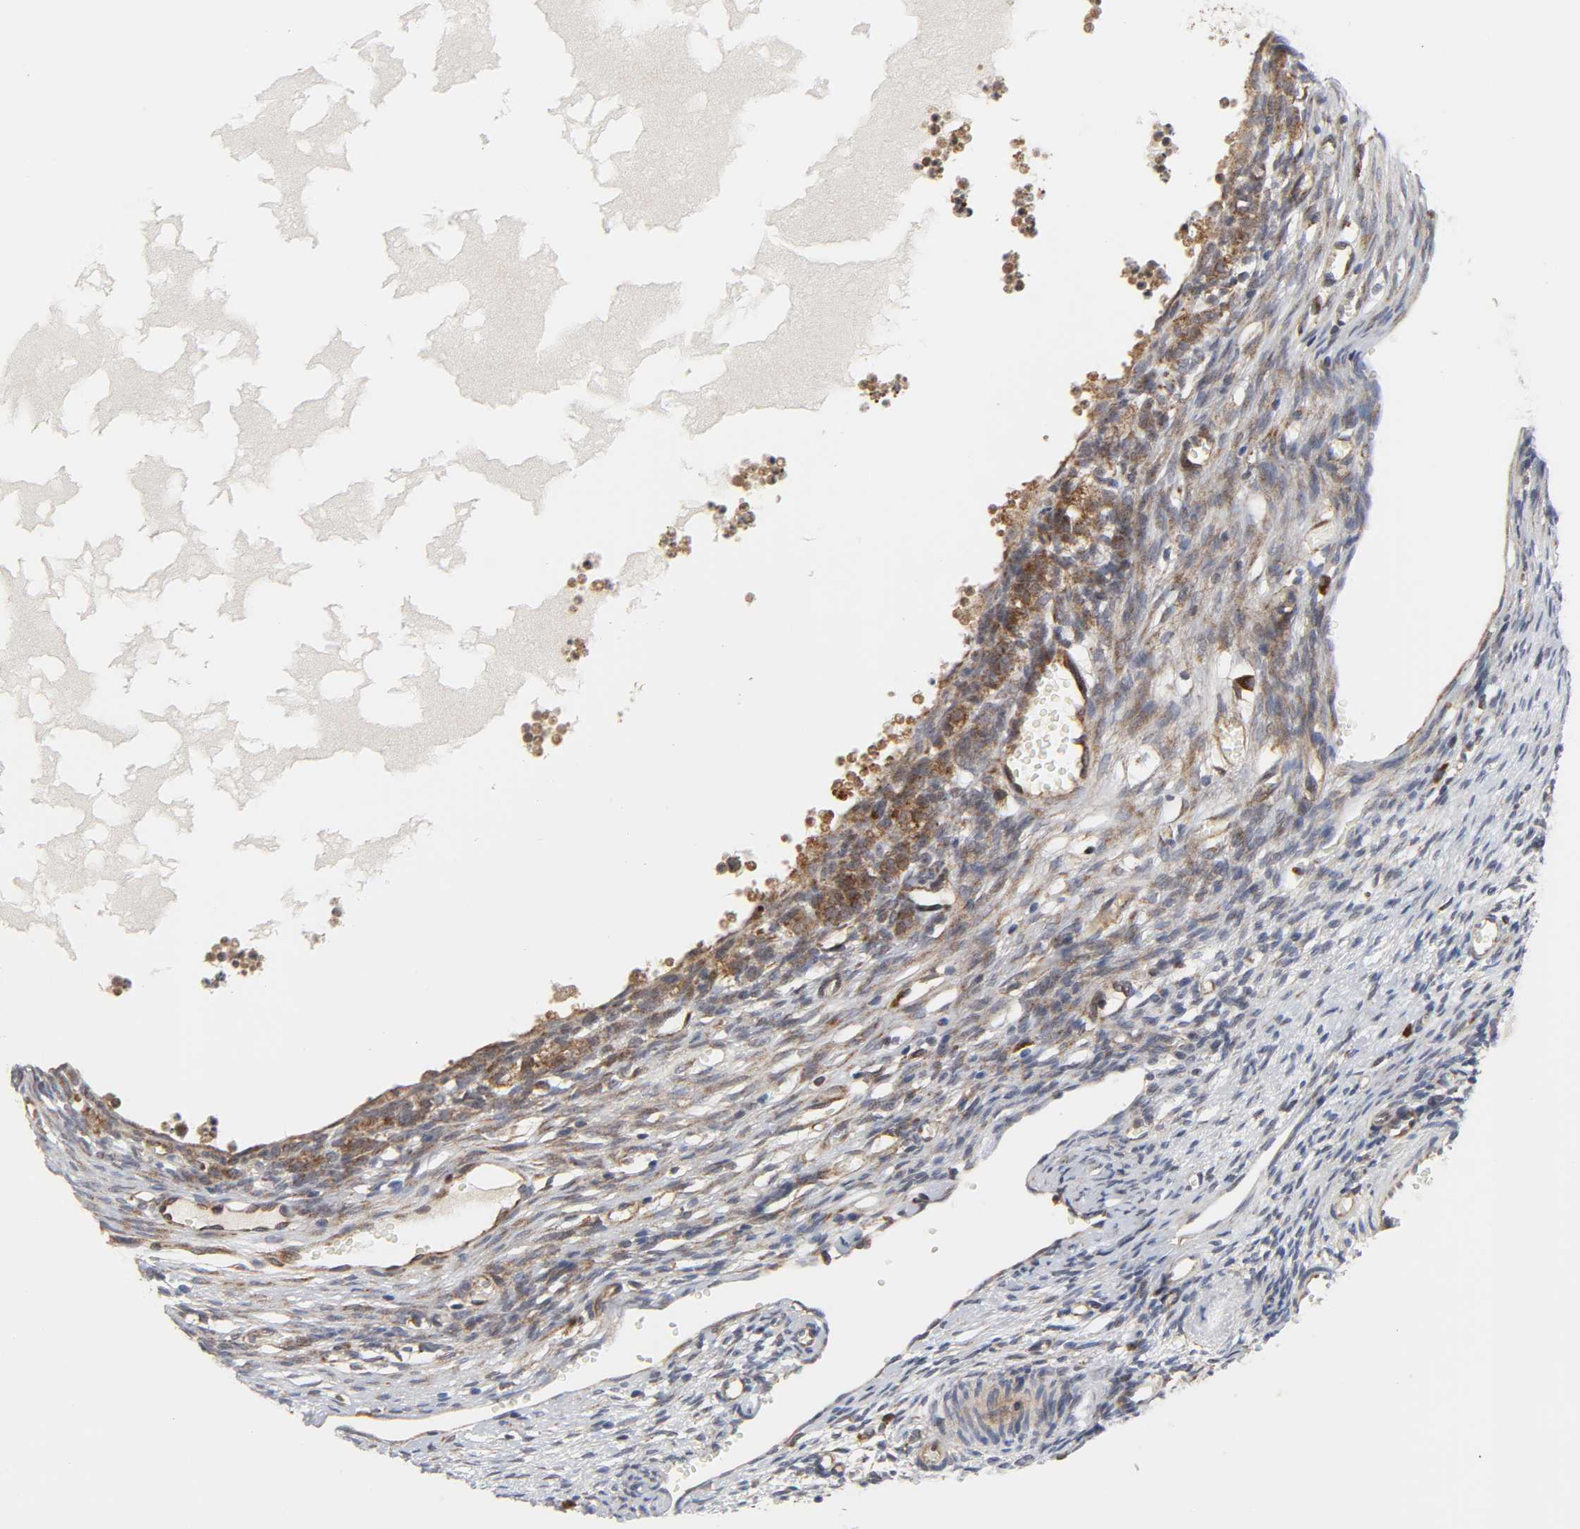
{"staining": {"intensity": "weak", "quantity": "25%-75%", "location": "cytoplasmic/membranous"}, "tissue": "ovary", "cell_type": "Ovarian stroma cells", "image_type": "normal", "snomed": [{"axis": "morphology", "description": "Normal tissue, NOS"}, {"axis": "topography", "description": "Ovary"}], "caption": "Immunohistochemical staining of unremarkable ovary demonstrates weak cytoplasmic/membranous protein expression in approximately 25%-75% of ovarian stroma cells.", "gene": "BAX", "patient": {"sex": "female", "age": 35}}